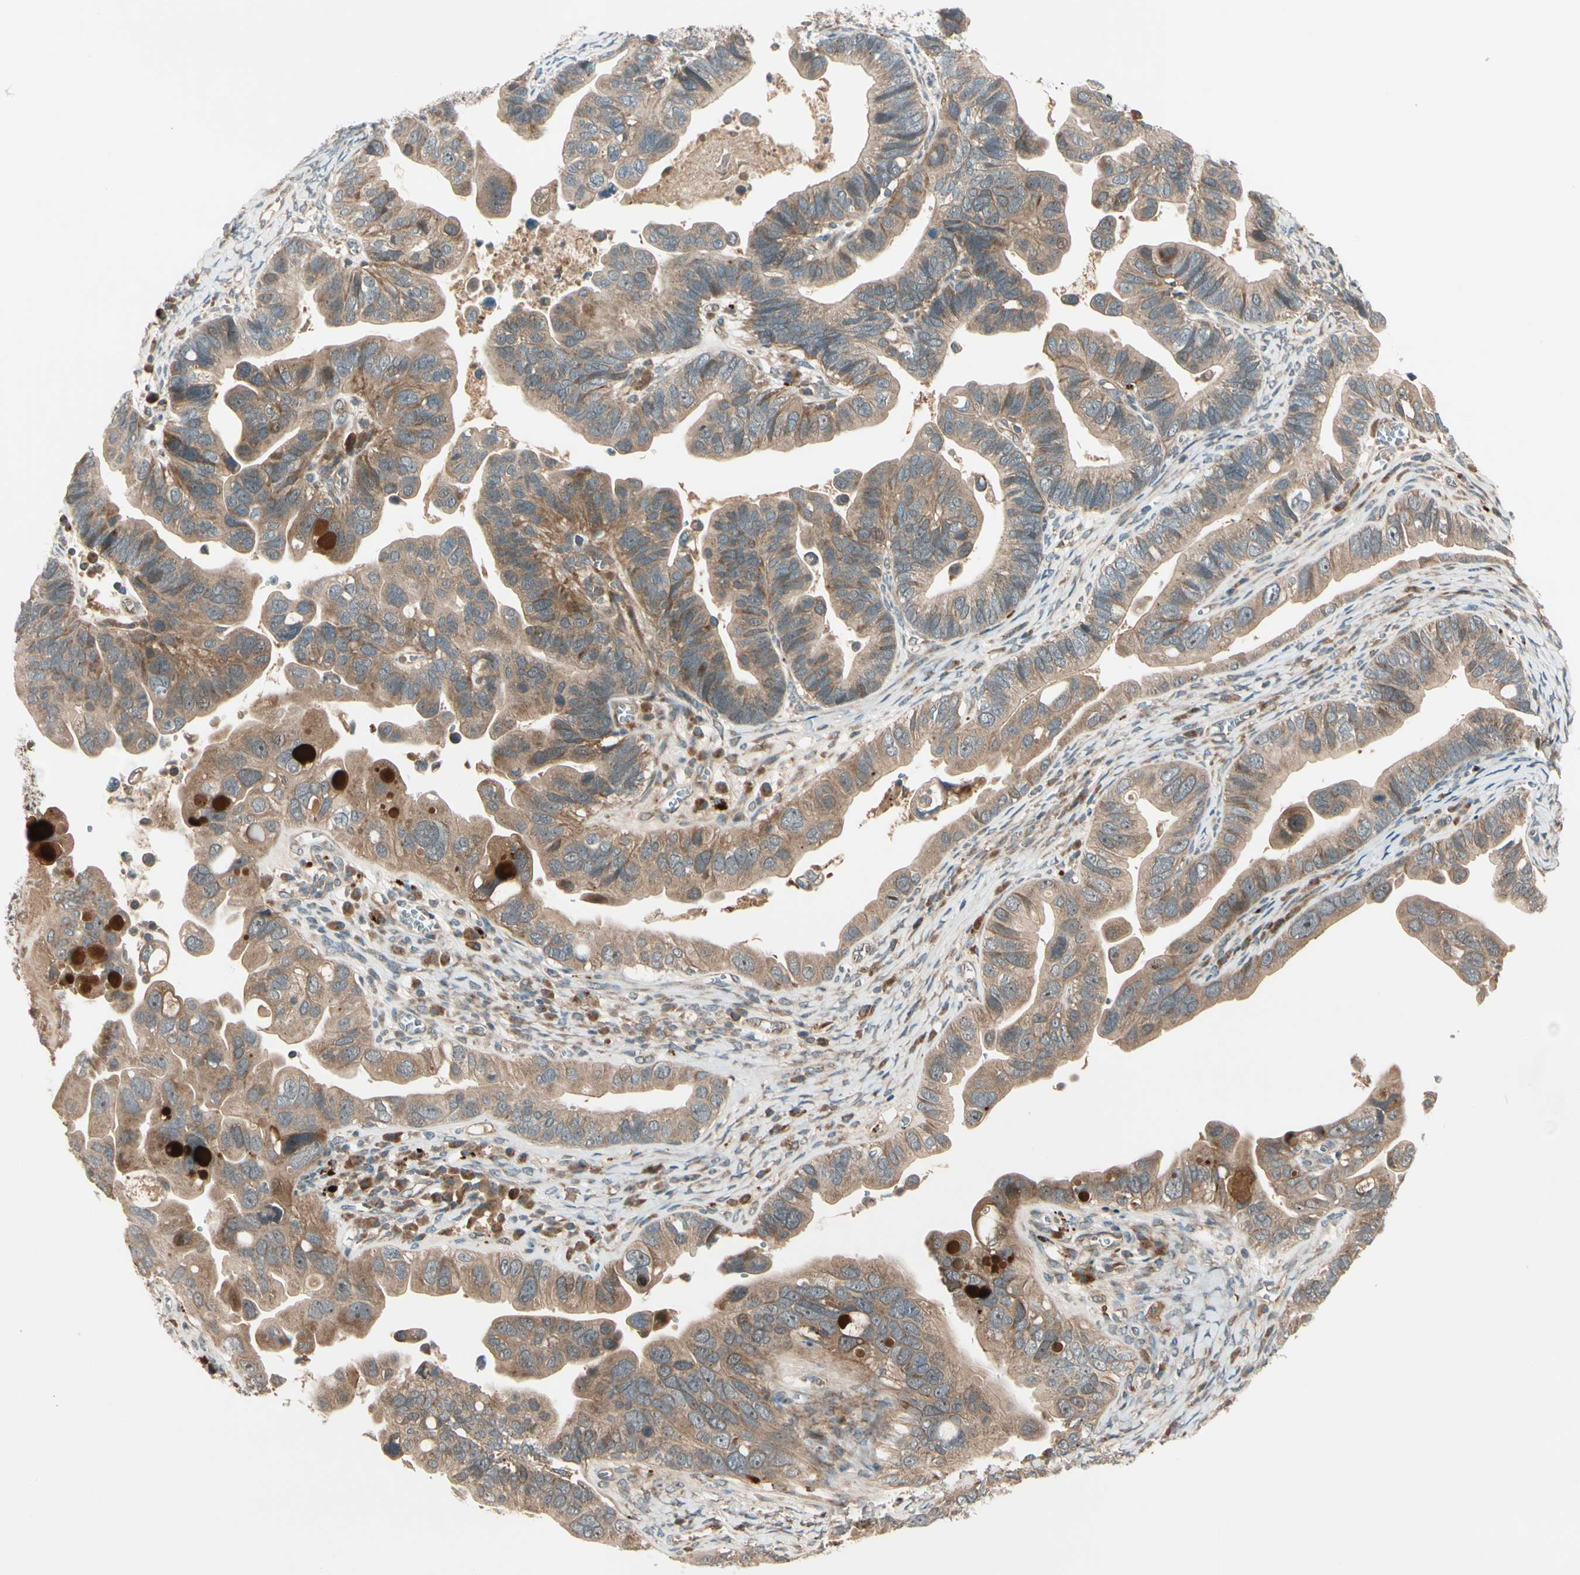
{"staining": {"intensity": "weak", "quantity": ">75%", "location": "cytoplasmic/membranous"}, "tissue": "ovarian cancer", "cell_type": "Tumor cells", "image_type": "cancer", "snomed": [{"axis": "morphology", "description": "Cystadenocarcinoma, serous, NOS"}, {"axis": "topography", "description": "Ovary"}], "caption": "Immunohistochemistry (DAB (3,3'-diaminobenzidine)) staining of ovarian serous cystadenocarcinoma demonstrates weak cytoplasmic/membranous protein staining in about >75% of tumor cells. (brown staining indicates protein expression, while blue staining denotes nuclei).", "gene": "ACVR1C", "patient": {"sex": "female", "age": 56}}